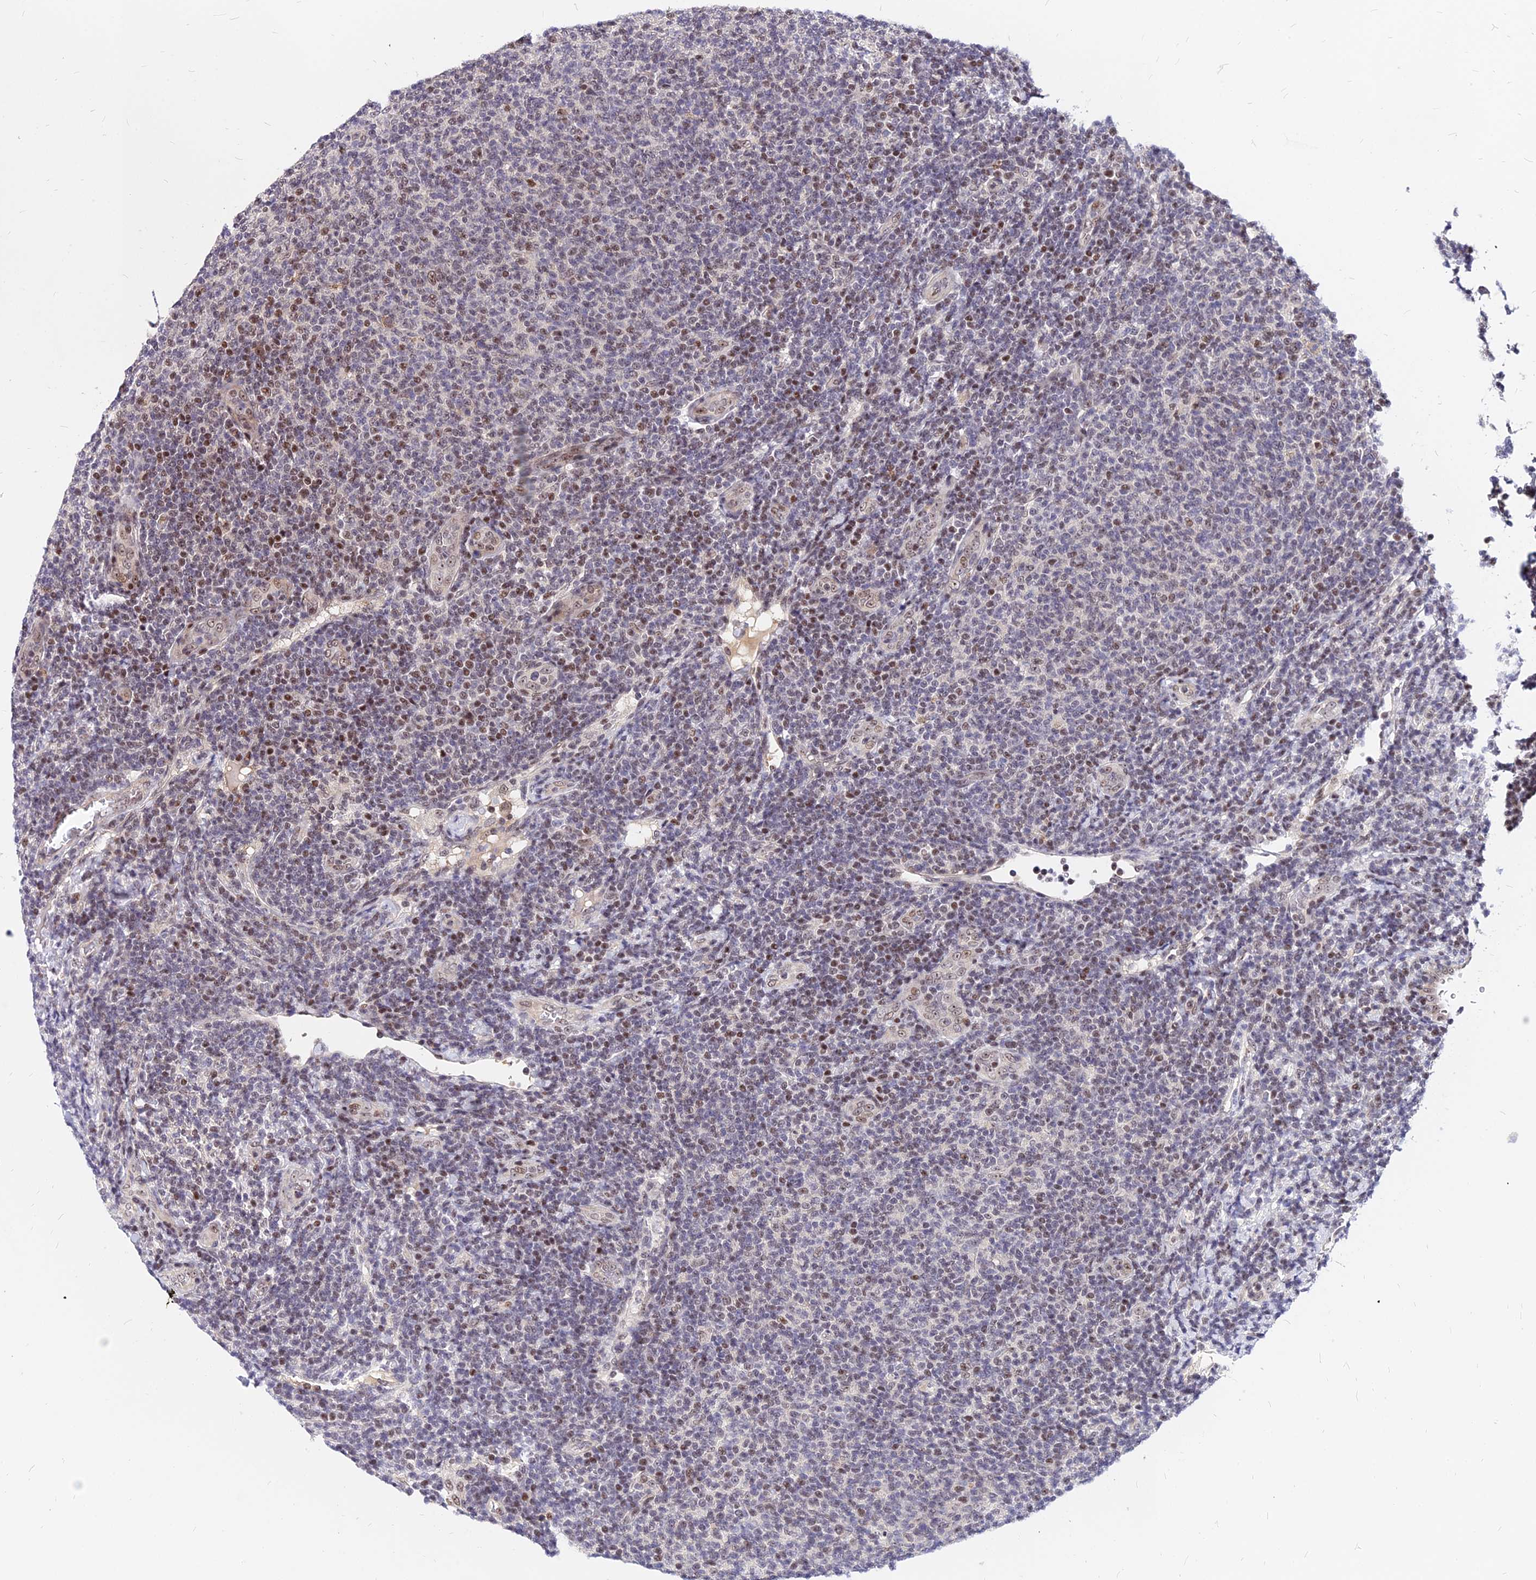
{"staining": {"intensity": "moderate", "quantity": "<25%", "location": "nuclear"}, "tissue": "lymphoma", "cell_type": "Tumor cells", "image_type": "cancer", "snomed": [{"axis": "morphology", "description": "Malignant lymphoma, non-Hodgkin's type, Low grade"}, {"axis": "topography", "description": "Lymph node"}], "caption": "IHC (DAB) staining of low-grade malignant lymphoma, non-Hodgkin's type demonstrates moderate nuclear protein positivity in approximately <25% of tumor cells.", "gene": "DDX55", "patient": {"sex": "male", "age": 66}}